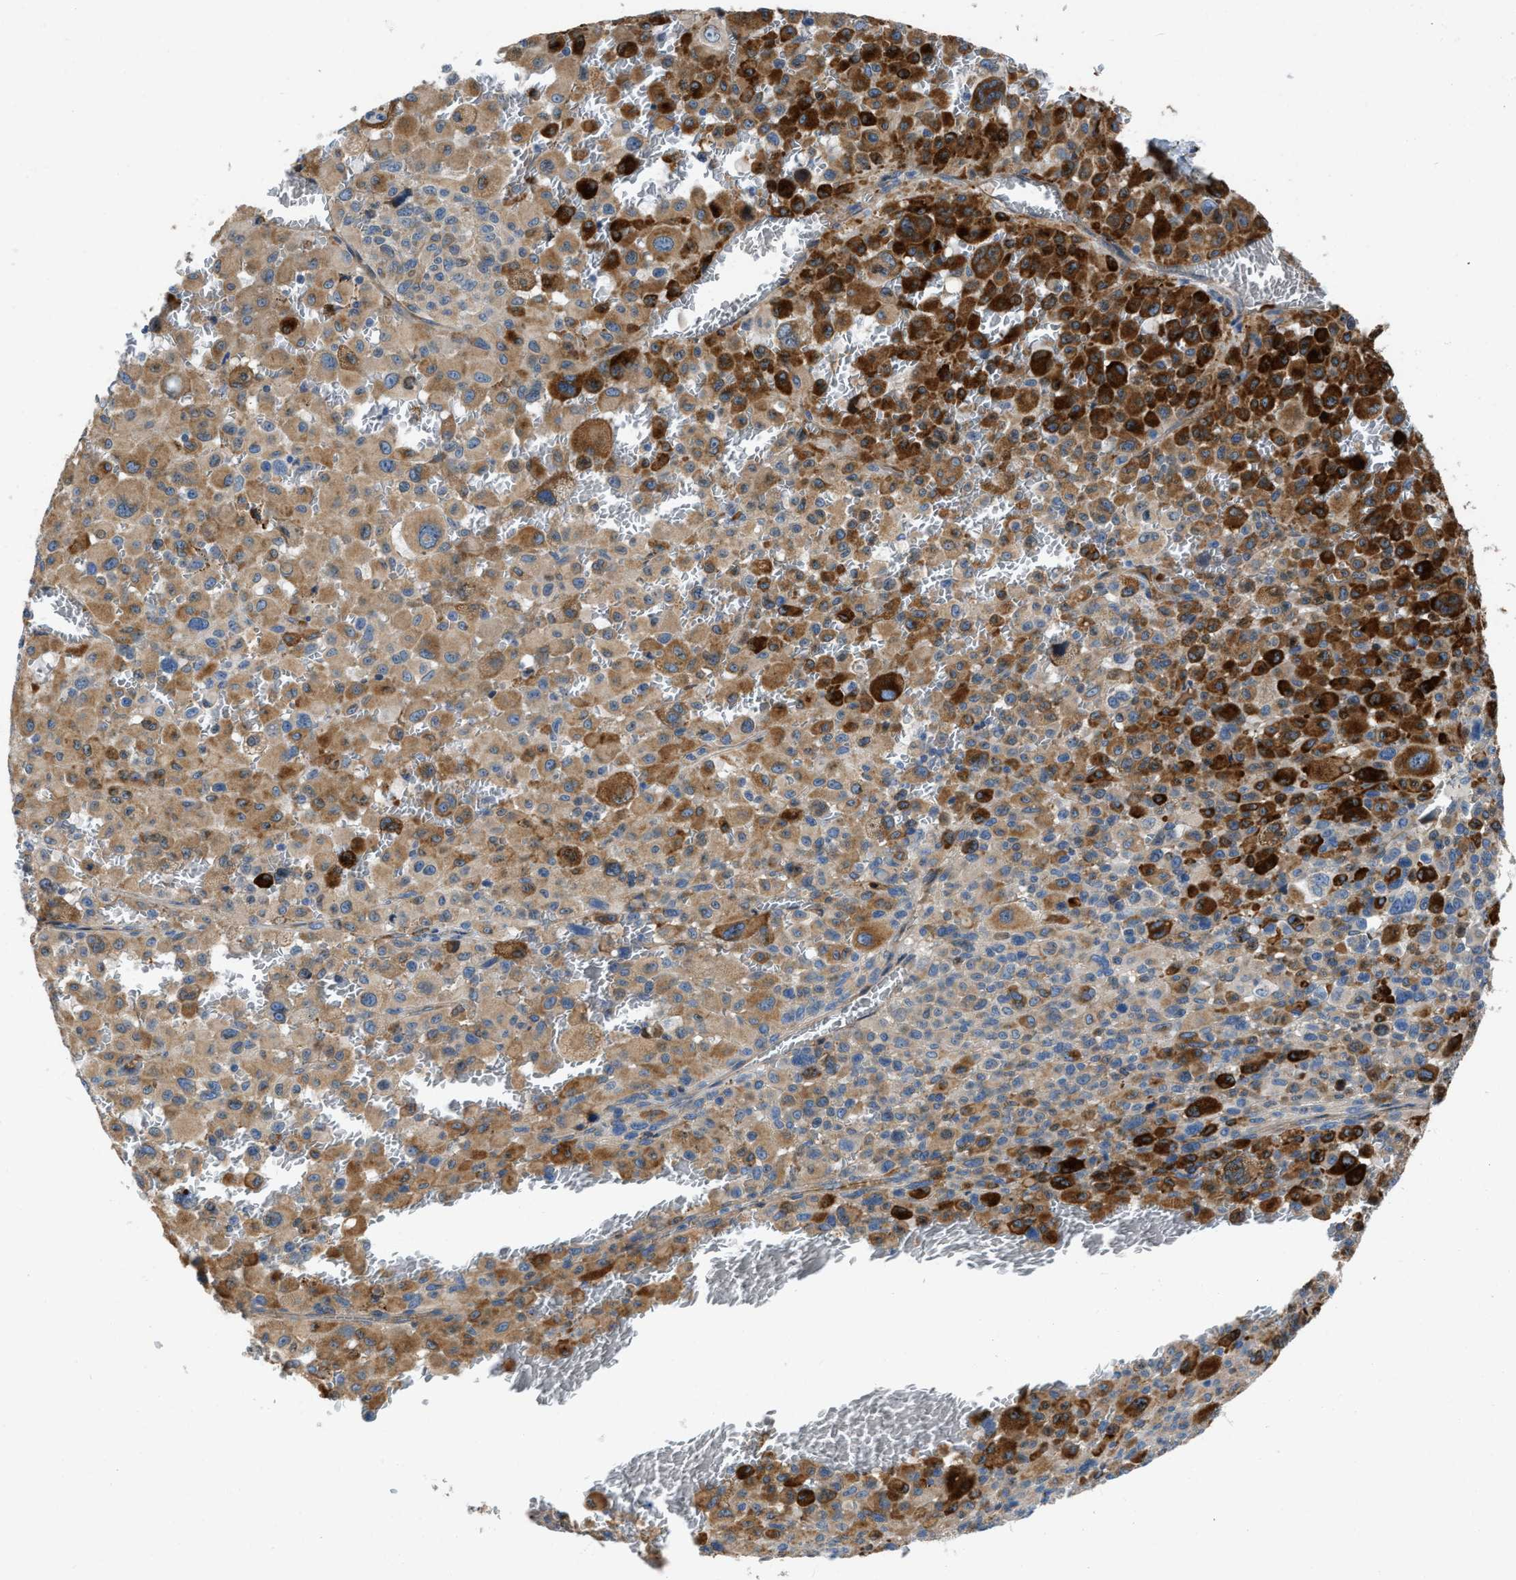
{"staining": {"intensity": "strong", "quantity": ">75%", "location": "cytoplasmic/membranous"}, "tissue": "melanoma", "cell_type": "Tumor cells", "image_type": "cancer", "snomed": [{"axis": "morphology", "description": "Malignant melanoma, Metastatic site"}, {"axis": "topography", "description": "Skin"}], "caption": "IHC micrograph of human malignant melanoma (metastatic site) stained for a protein (brown), which displays high levels of strong cytoplasmic/membranous expression in about >75% of tumor cells.", "gene": "GGCX", "patient": {"sex": "female", "age": 74}}